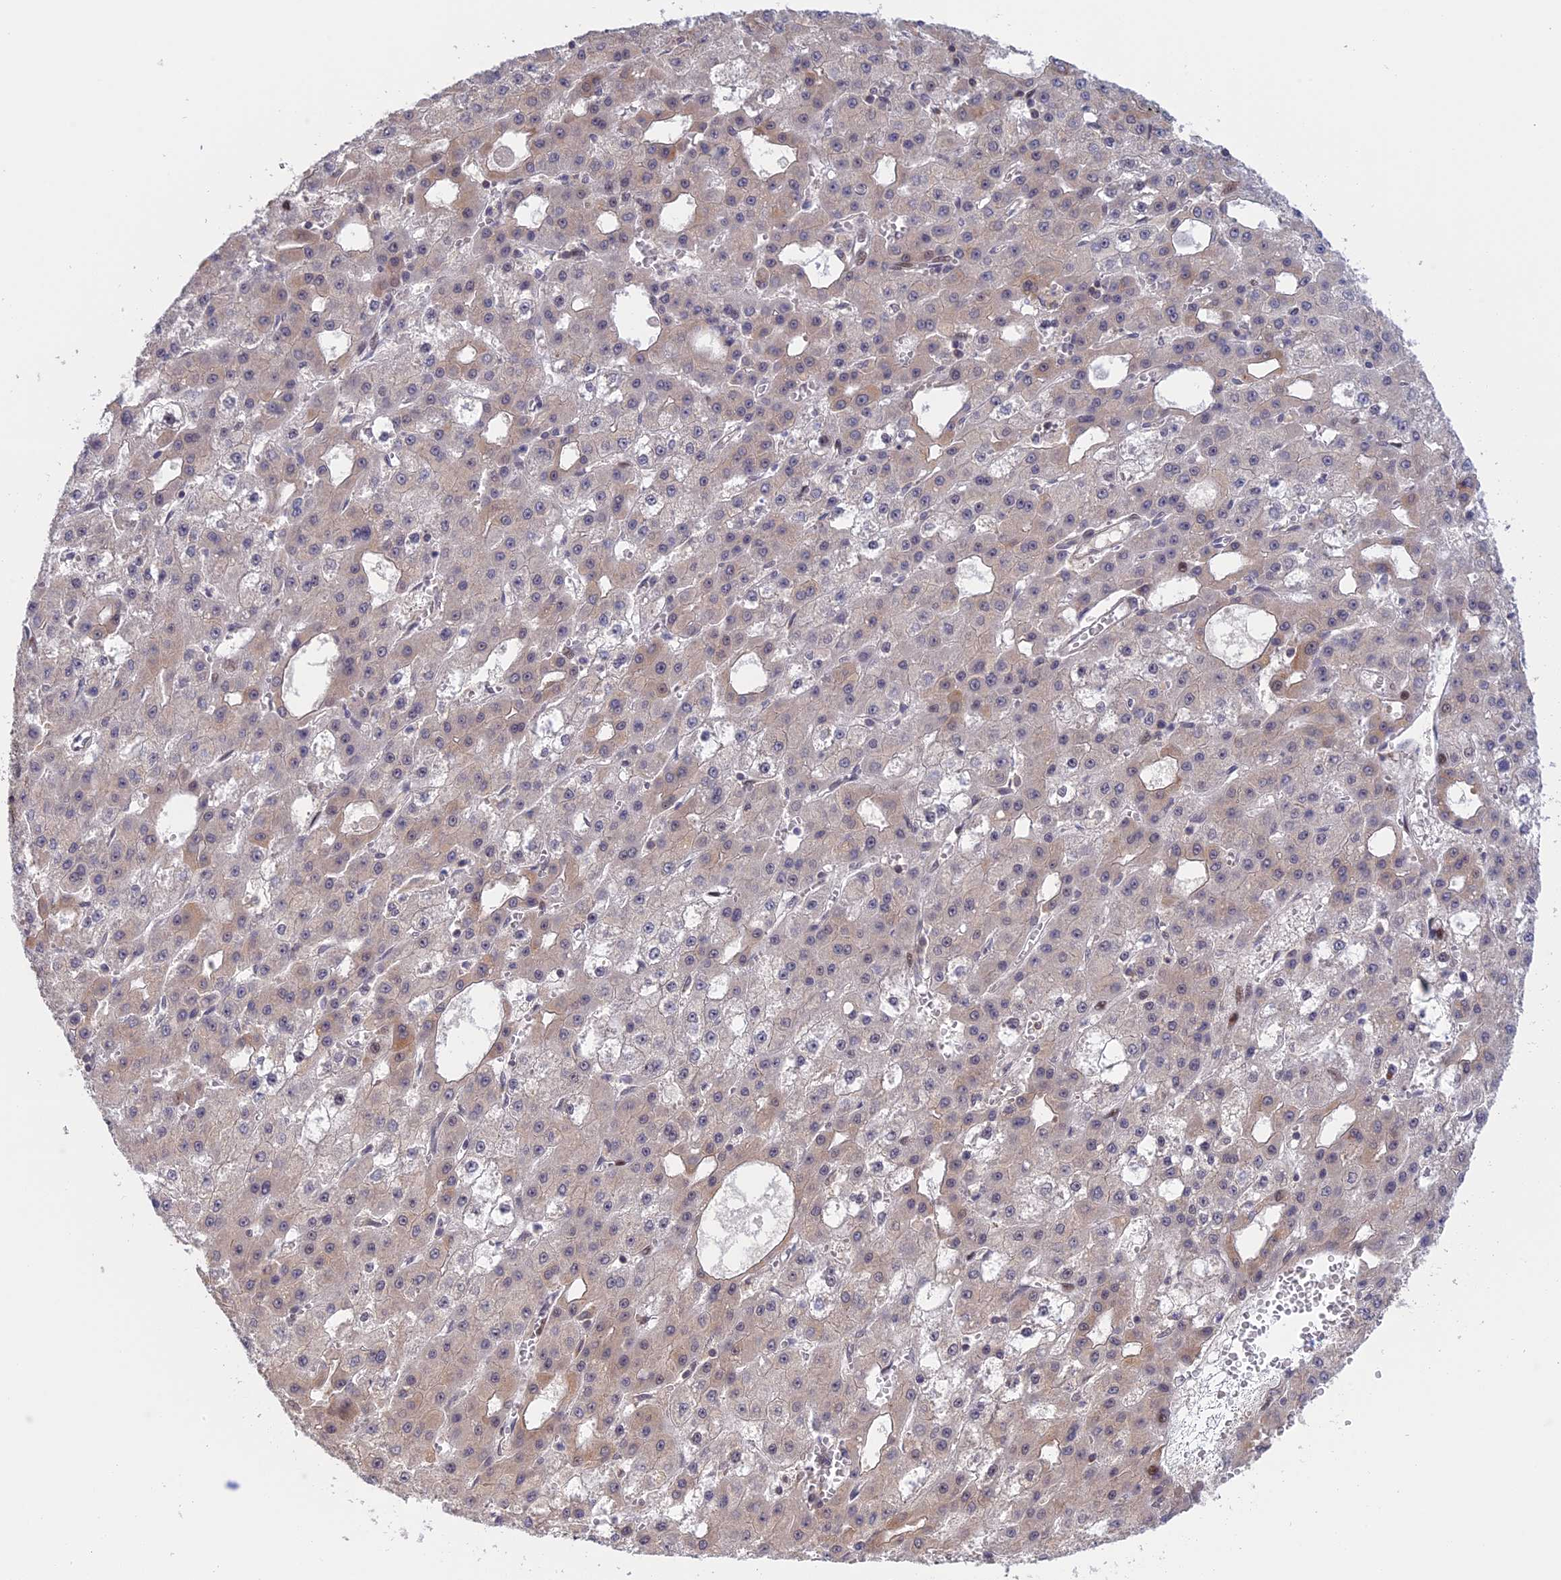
{"staining": {"intensity": "weak", "quantity": "<25%", "location": "cytoplasmic/membranous"}, "tissue": "liver cancer", "cell_type": "Tumor cells", "image_type": "cancer", "snomed": [{"axis": "morphology", "description": "Carcinoma, Hepatocellular, NOS"}, {"axis": "topography", "description": "Liver"}], "caption": "Micrograph shows no significant protein expression in tumor cells of liver hepatocellular carcinoma. (DAB (3,3'-diaminobenzidine) IHC visualized using brightfield microscopy, high magnification).", "gene": "GSKIP", "patient": {"sex": "male", "age": 47}}